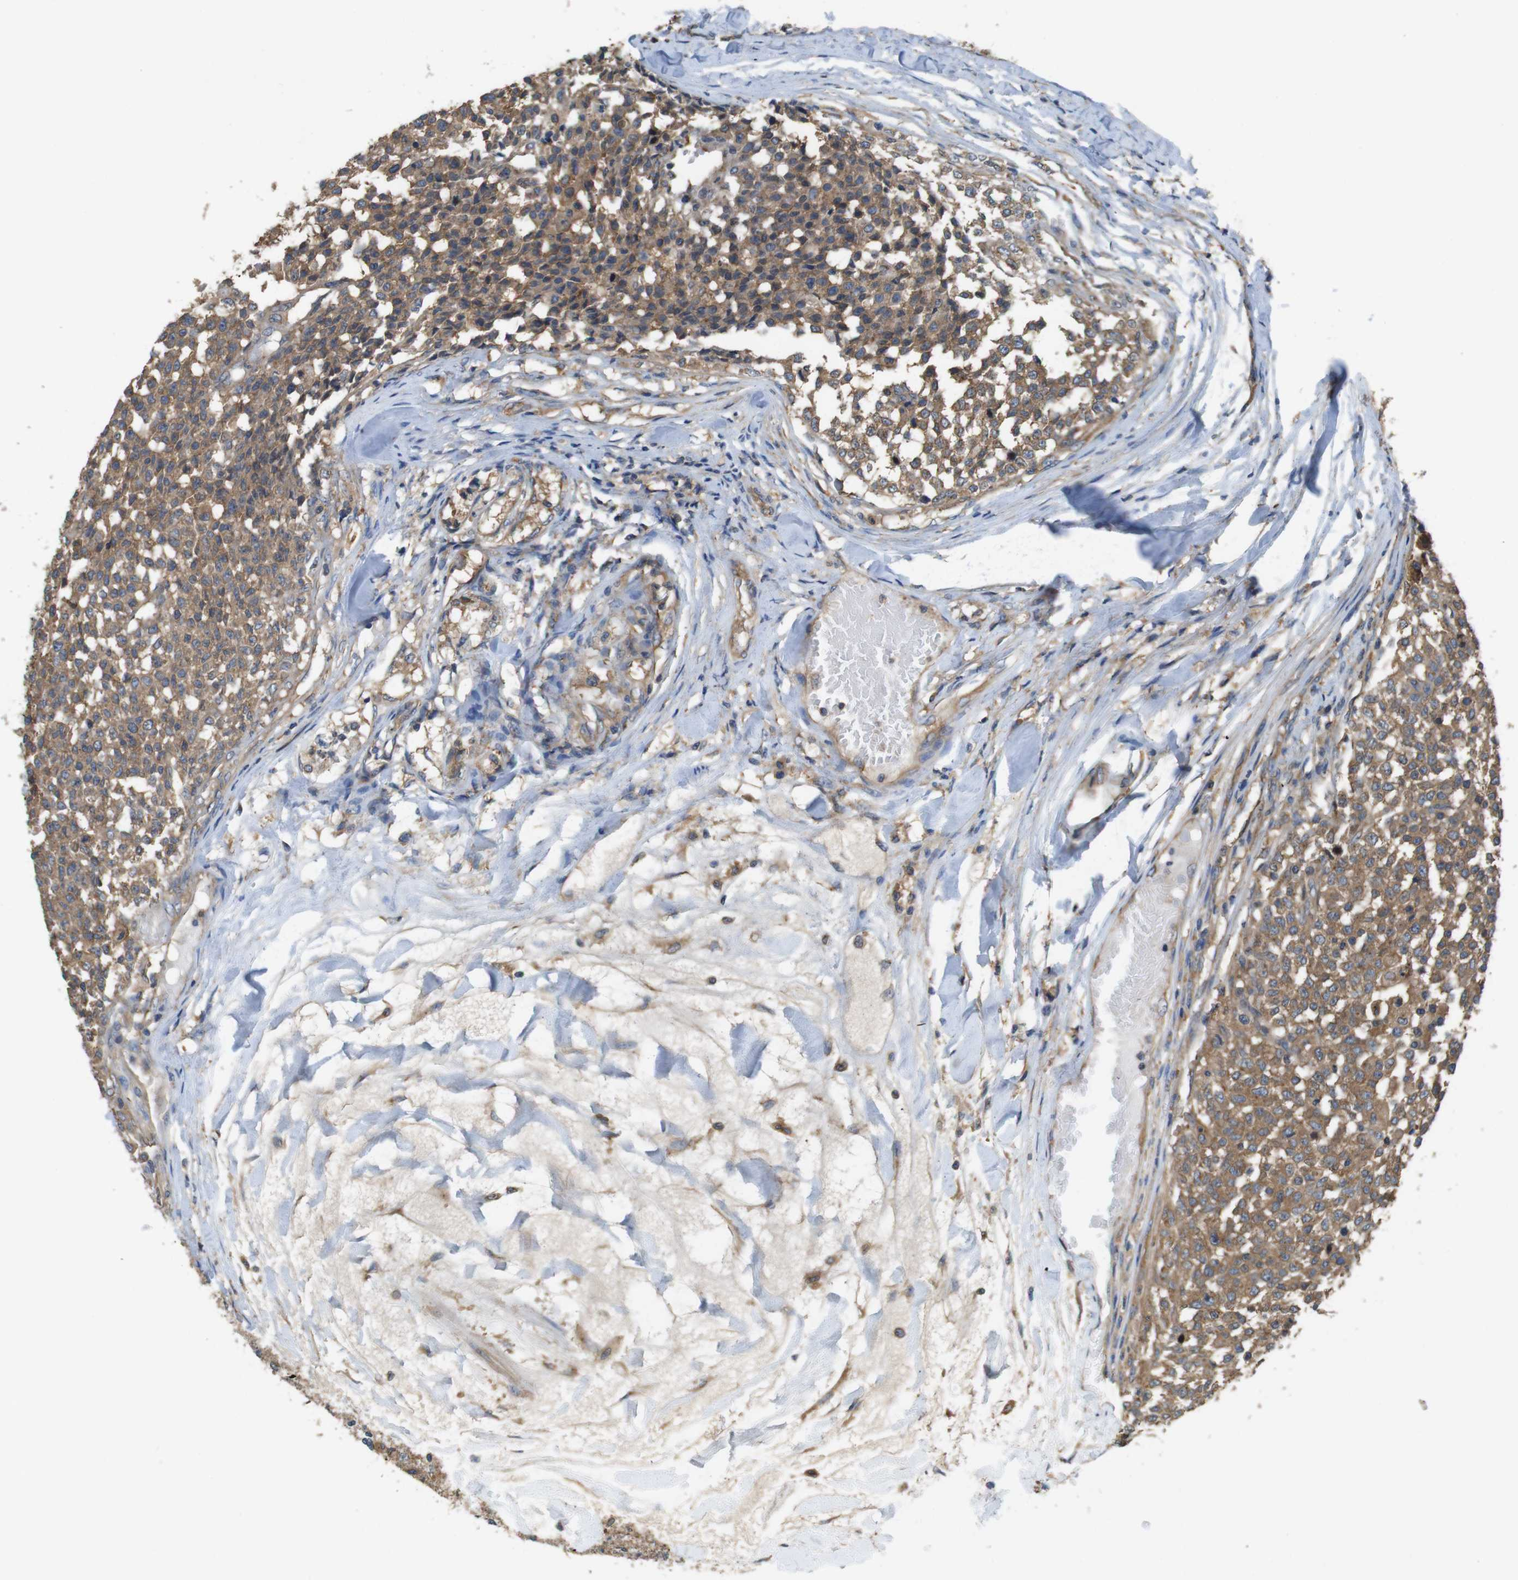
{"staining": {"intensity": "moderate", "quantity": ">75%", "location": "cytoplasmic/membranous"}, "tissue": "testis cancer", "cell_type": "Tumor cells", "image_type": "cancer", "snomed": [{"axis": "morphology", "description": "Seminoma, NOS"}, {"axis": "topography", "description": "Testis"}], "caption": "This micrograph reveals IHC staining of testis cancer (seminoma), with medium moderate cytoplasmic/membranous expression in approximately >75% of tumor cells.", "gene": "DCTN1", "patient": {"sex": "male", "age": 59}}